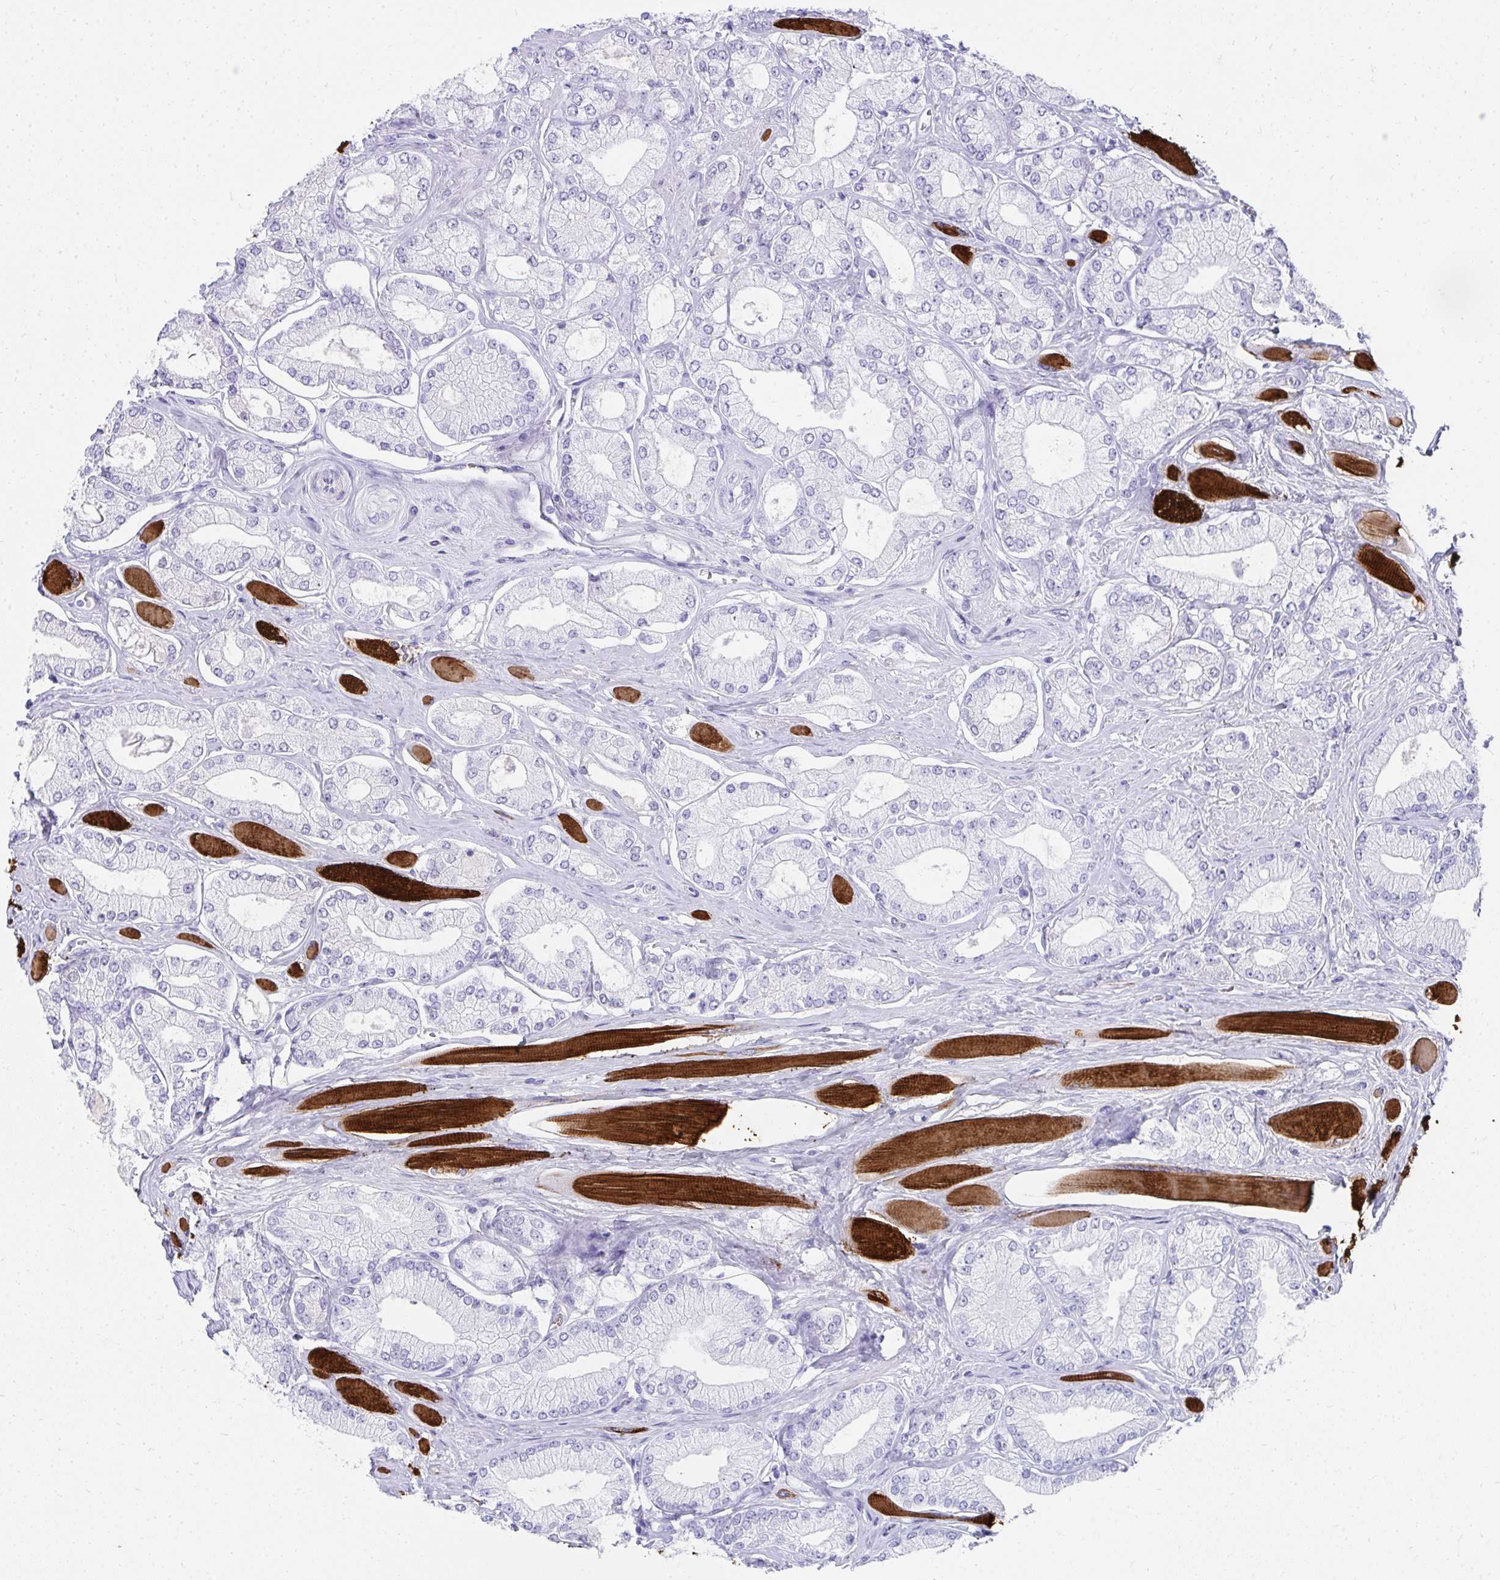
{"staining": {"intensity": "negative", "quantity": "none", "location": "none"}, "tissue": "prostate cancer", "cell_type": "Tumor cells", "image_type": "cancer", "snomed": [{"axis": "morphology", "description": "Adenocarcinoma, High grade"}, {"axis": "topography", "description": "Prostate"}], "caption": "The micrograph shows no significant positivity in tumor cells of prostate cancer. Nuclei are stained in blue.", "gene": "TNNT1", "patient": {"sex": "male", "age": 68}}